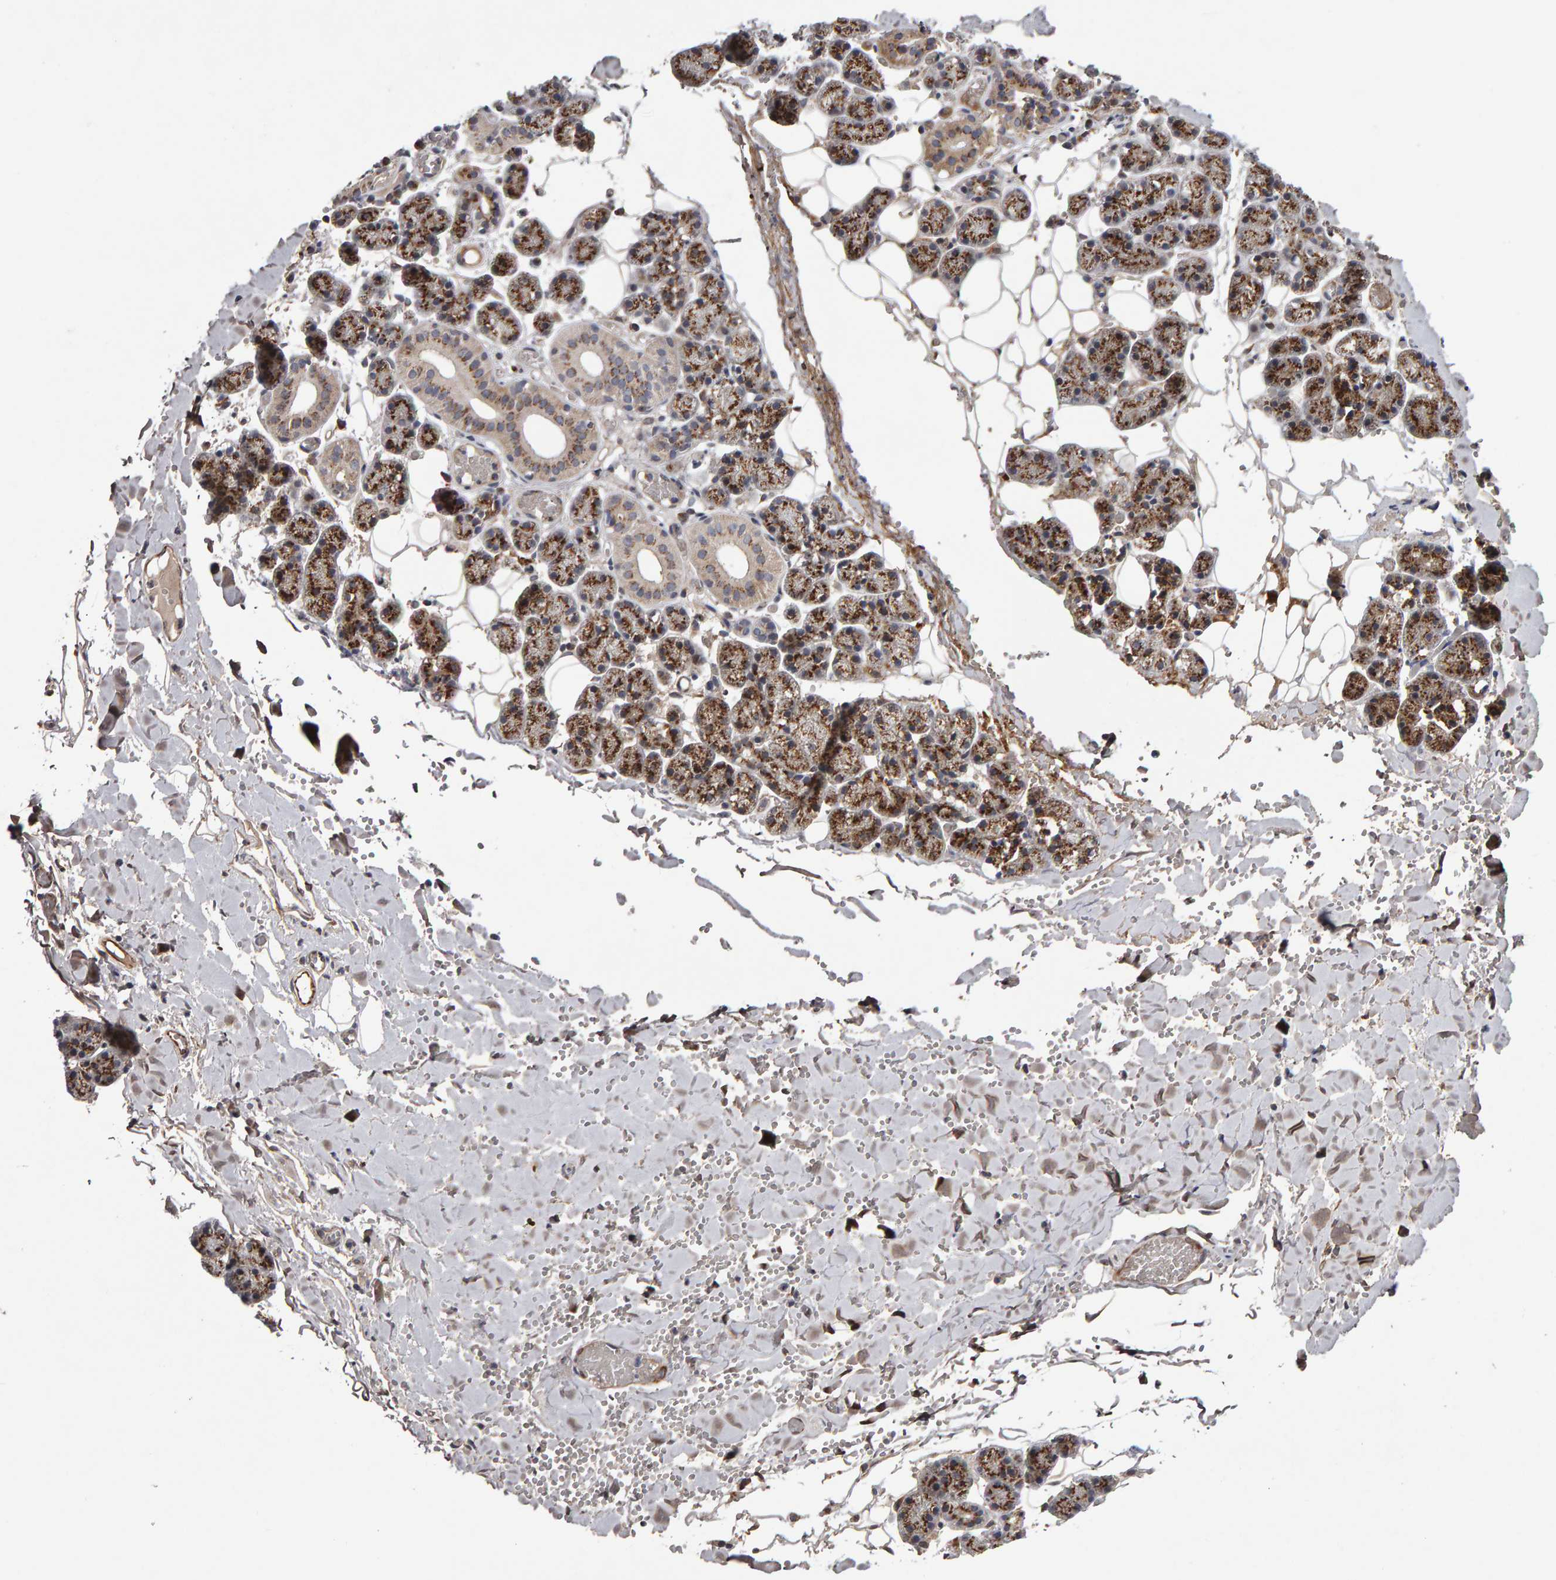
{"staining": {"intensity": "moderate", "quantity": ">75%", "location": "cytoplasmic/membranous"}, "tissue": "salivary gland", "cell_type": "Glandular cells", "image_type": "normal", "snomed": [{"axis": "morphology", "description": "Normal tissue, NOS"}, {"axis": "topography", "description": "Salivary gland"}], "caption": "This is a micrograph of immunohistochemistry staining of normal salivary gland, which shows moderate positivity in the cytoplasmic/membranous of glandular cells.", "gene": "CANT1", "patient": {"sex": "female", "age": 33}}